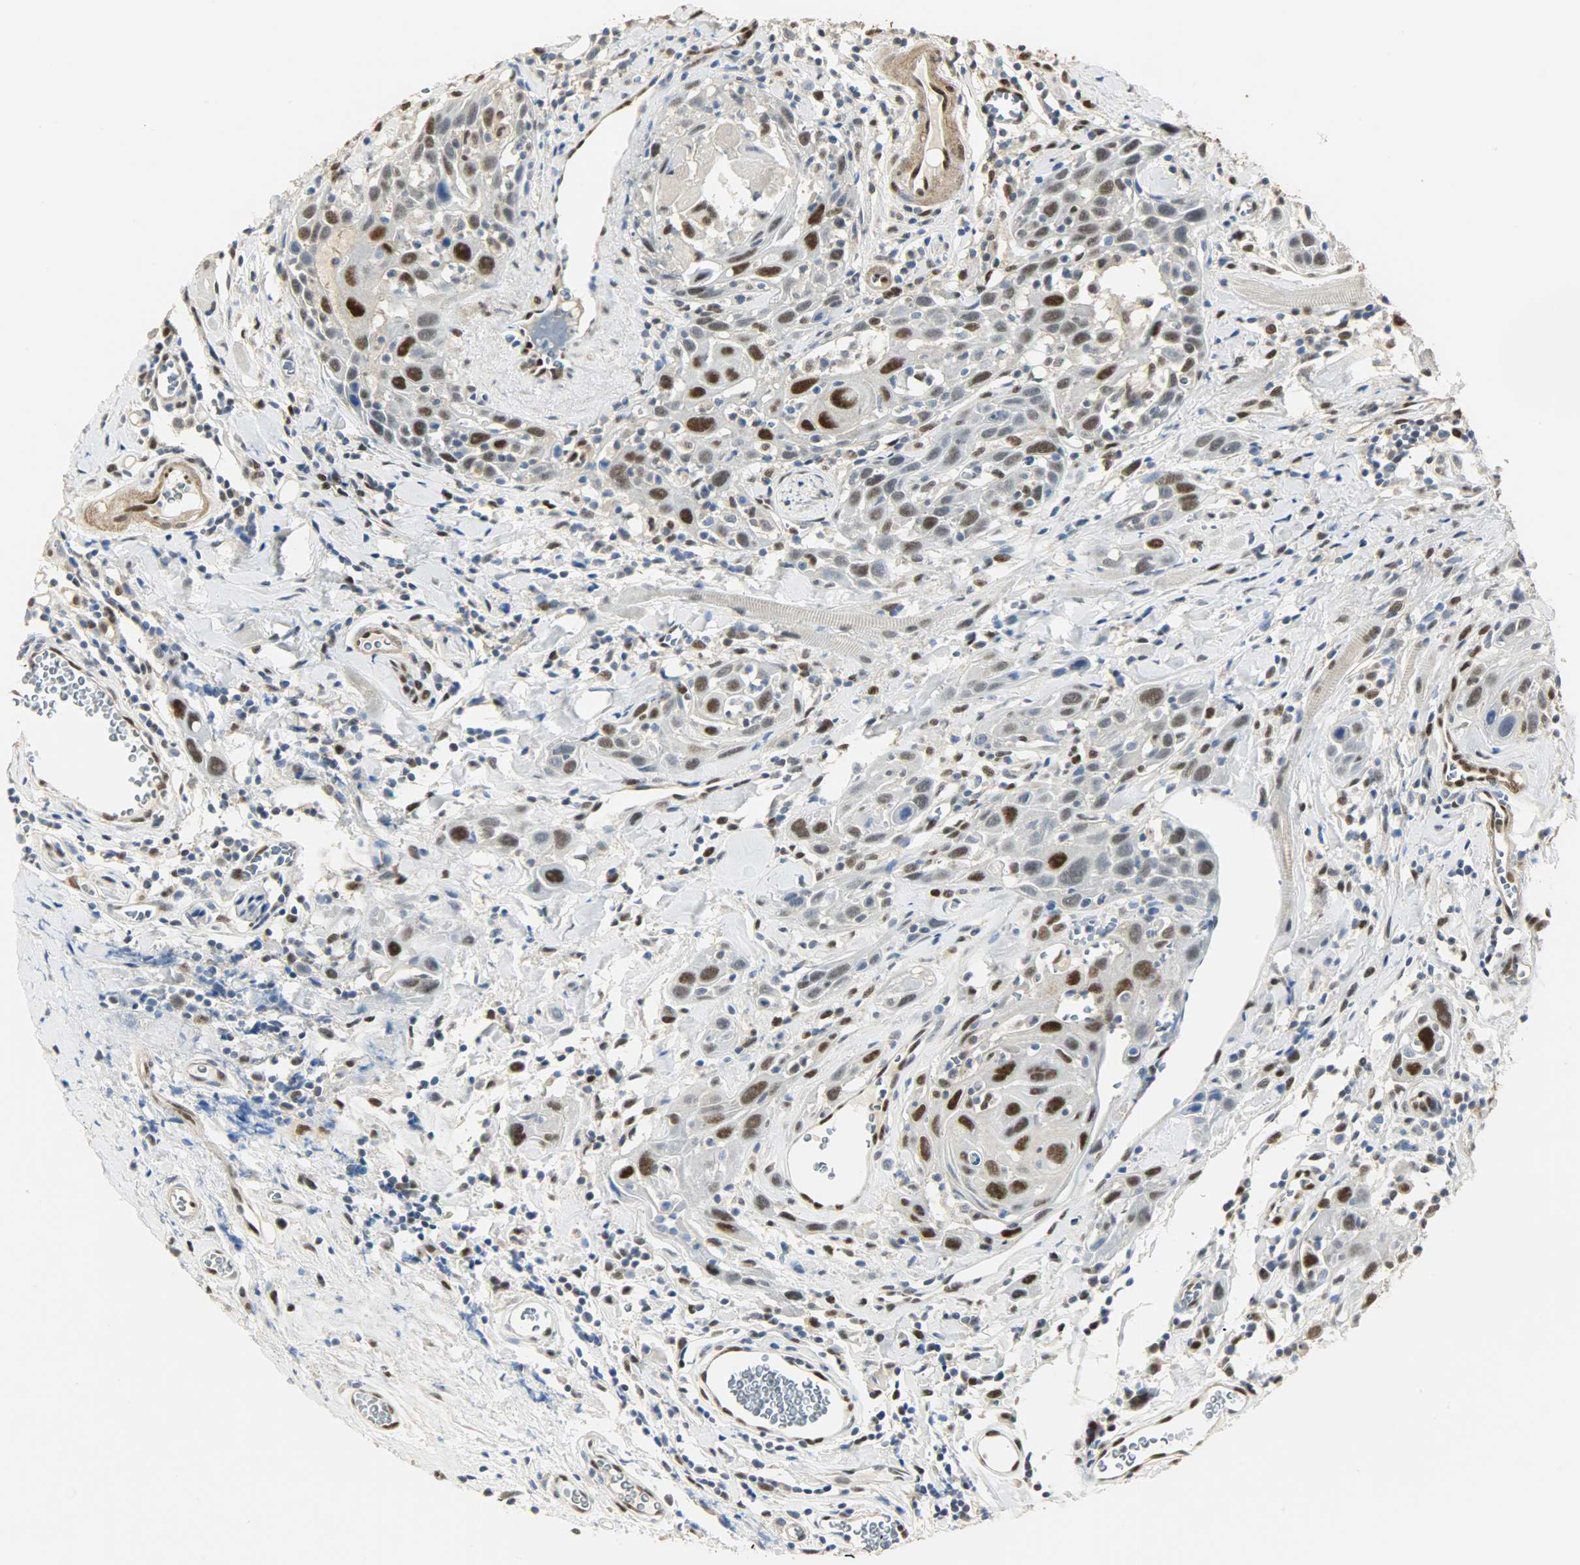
{"staining": {"intensity": "strong", "quantity": "25%-75%", "location": "nuclear"}, "tissue": "head and neck cancer", "cell_type": "Tumor cells", "image_type": "cancer", "snomed": [{"axis": "morphology", "description": "Squamous cell carcinoma, NOS"}, {"axis": "topography", "description": "Oral tissue"}, {"axis": "topography", "description": "Head-Neck"}], "caption": "Squamous cell carcinoma (head and neck) was stained to show a protein in brown. There is high levels of strong nuclear staining in approximately 25%-75% of tumor cells.", "gene": "NPEPL1", "patient": {"sex": "female", "age": 50}}